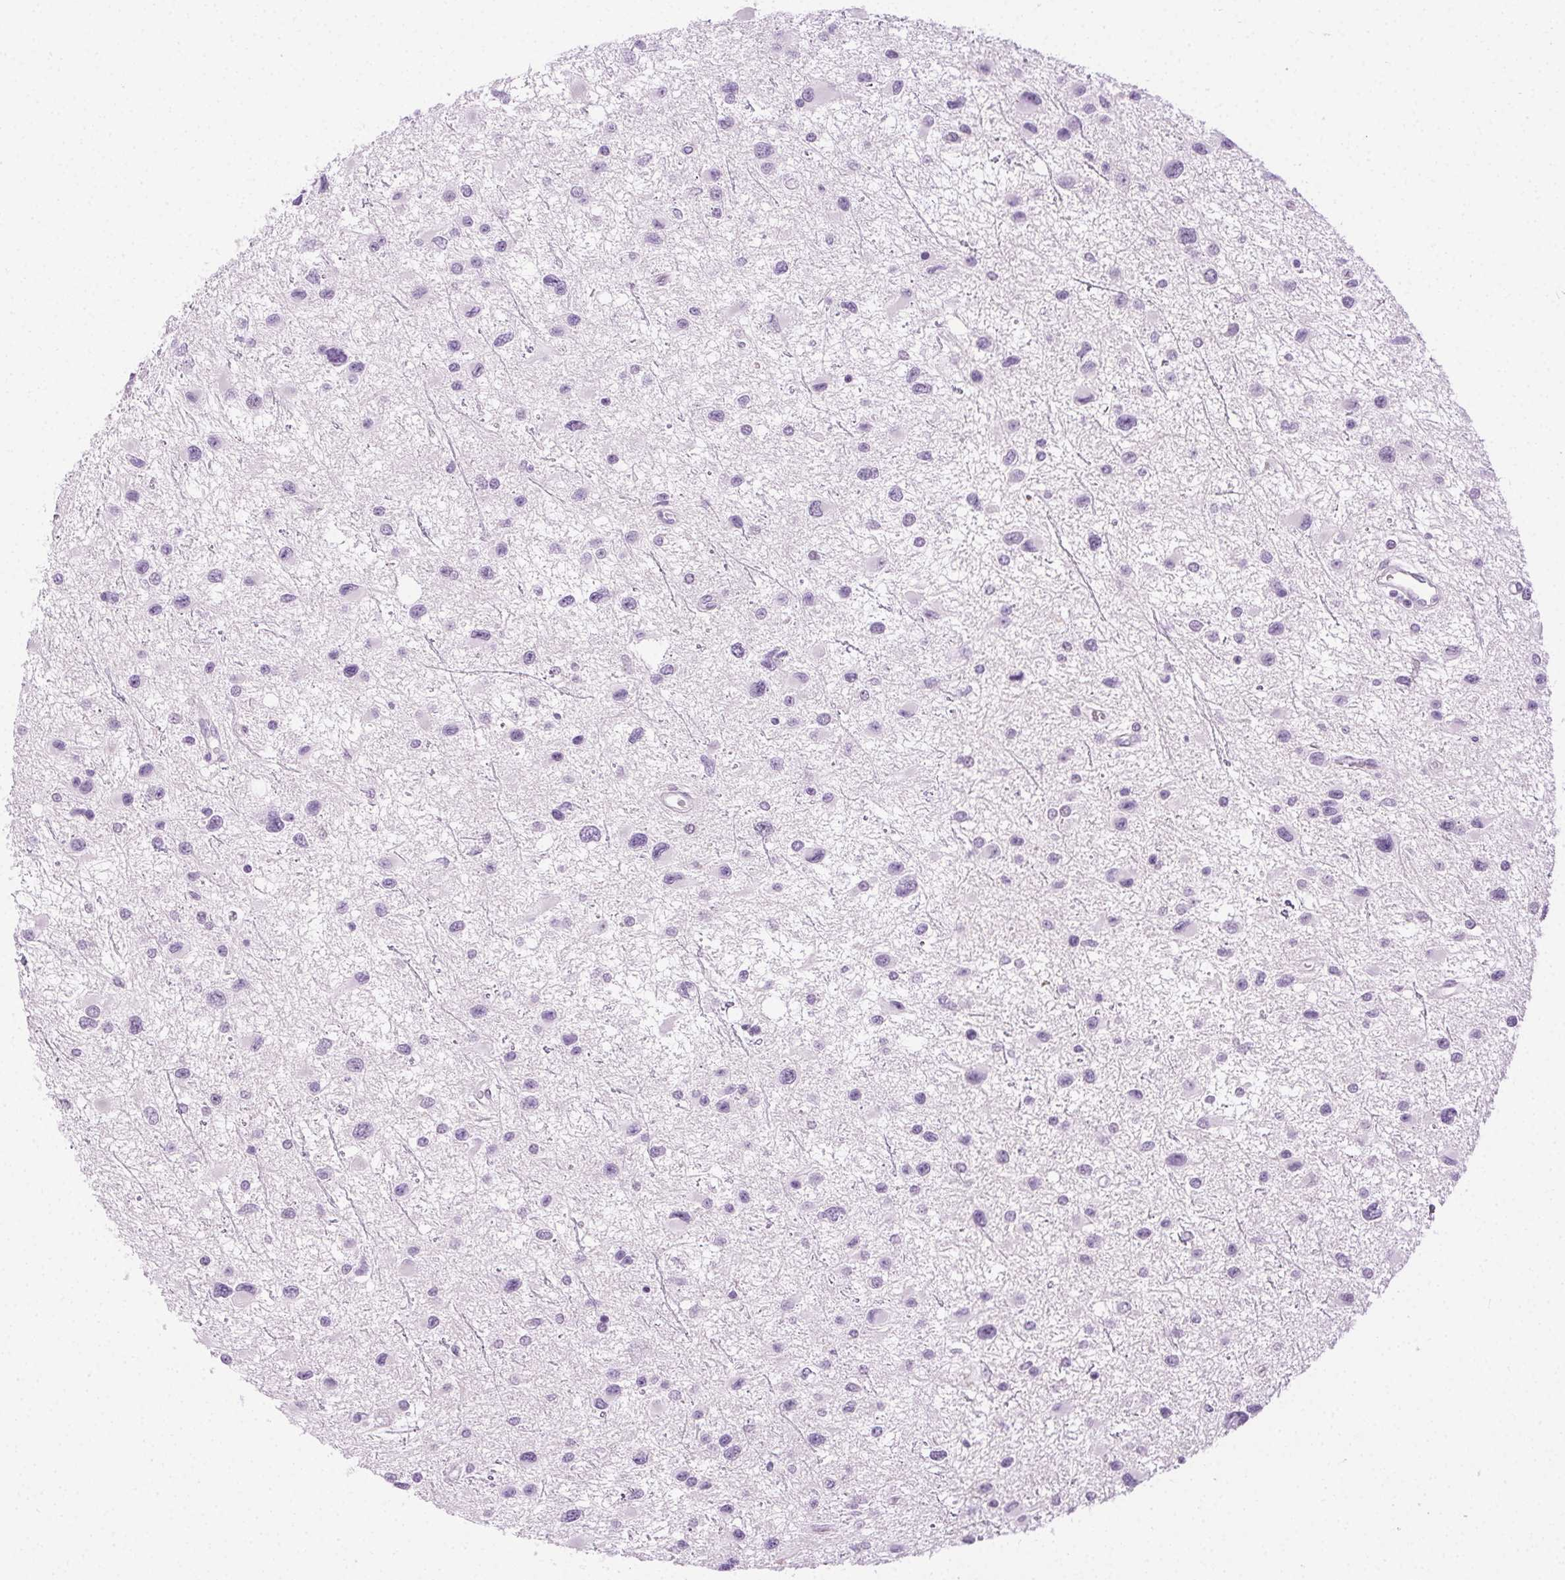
{"staining": {"intensity": "negative", "quantity": "none", "location": "none"}, "tissue": "glioma", "cell_type": "Tumor cells", "image_type": "cancer", "snomed": [{"axis": "morphology", "description": "Glioma, malignant, Low grade"}, {"axis": "topography", "description": "Brain"}], "caption": "Tumor cells are negative for brown protein staining in glioma.", "gene": "C20orf85", "patient": {"sex": "female", "age": 32}}